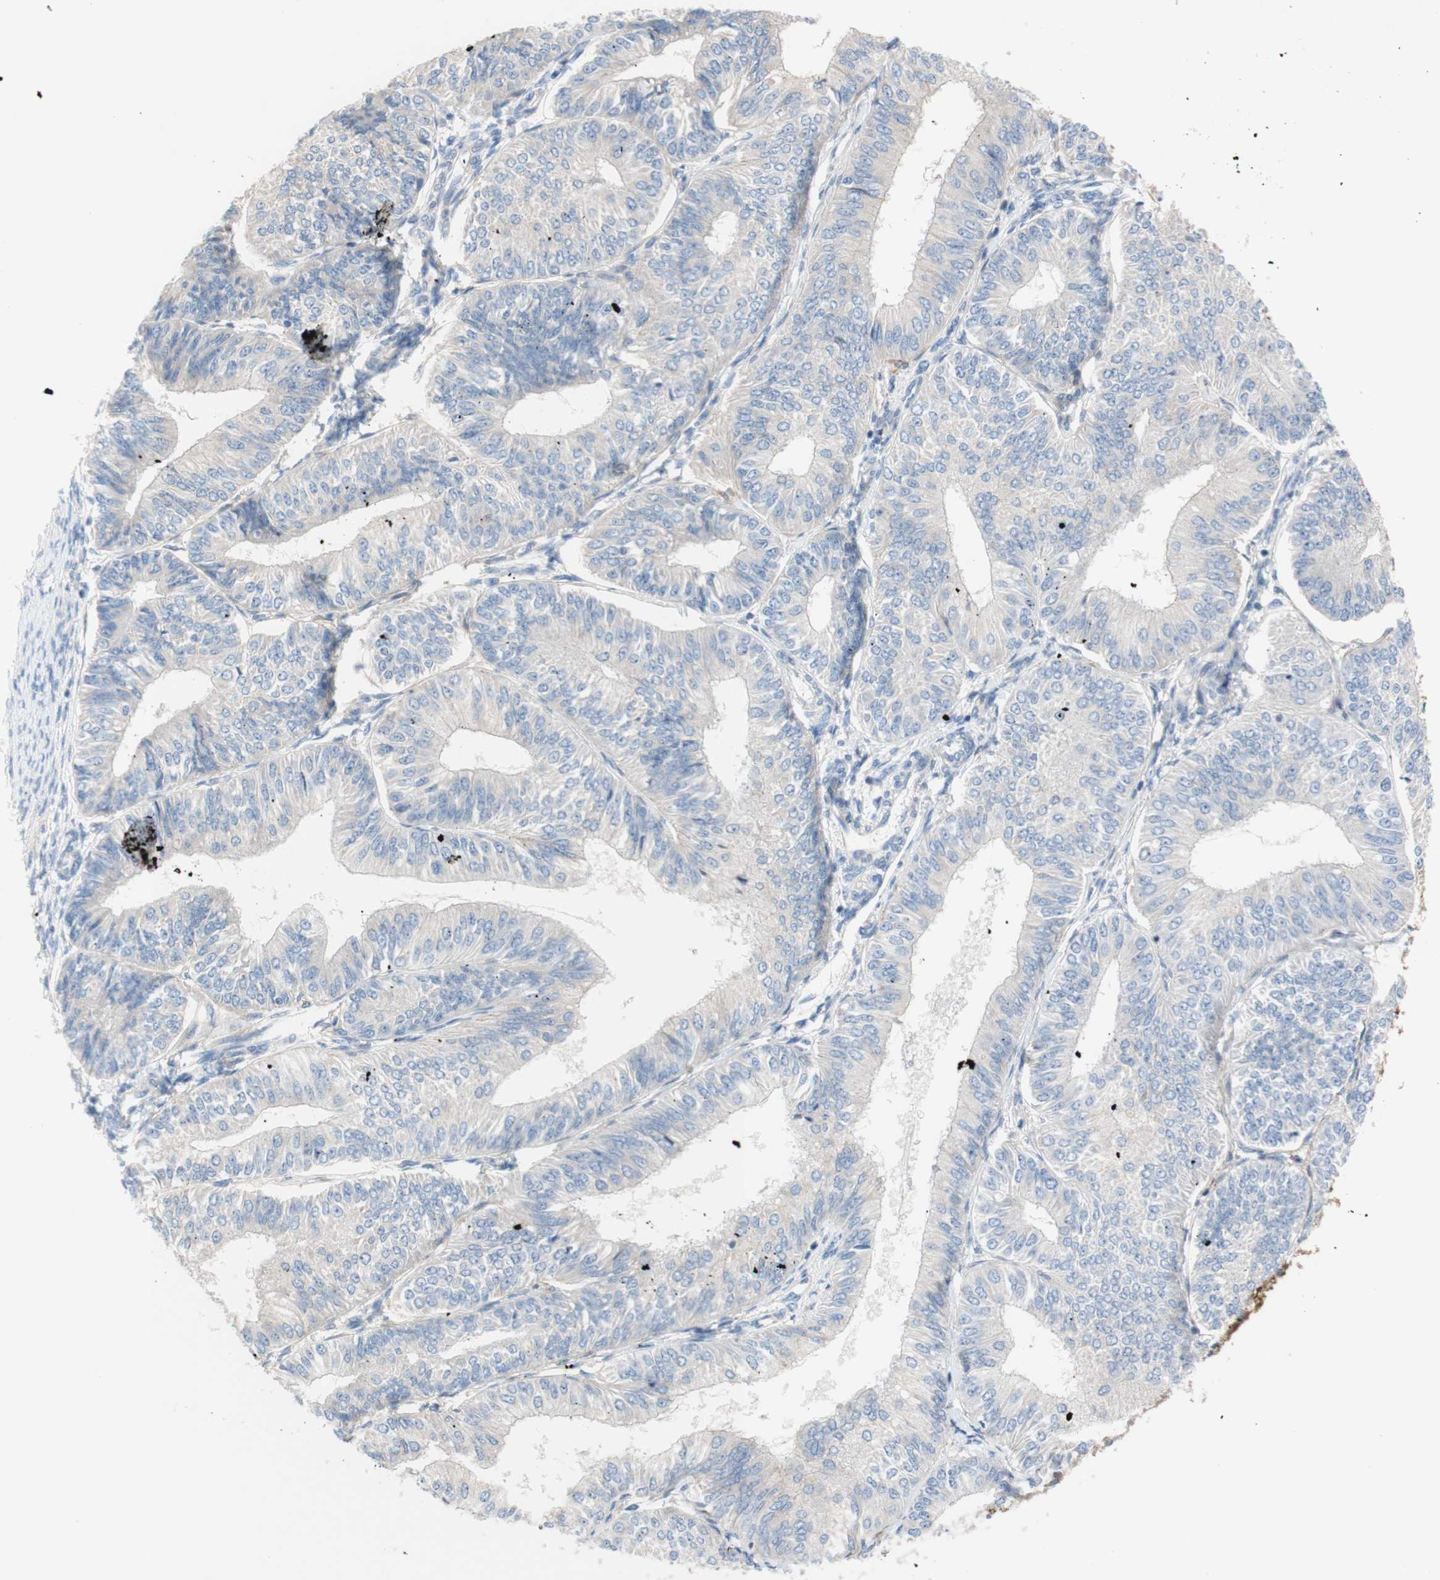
{"staining": {"intensity": "weak", "quantity": ">75%", "location": "cytoplasmic/membranous"}, "tissue": "endometrial cancer", "cell_type": "Tumor cells", "image_type": "cancer", "snomed": [{"axis": "morphology", "description": "Adenocarcinoma, NOS"}, {"axis": "topography", "description": "Endometrium"}], "caption": "The photomicrograph reveals a brown stain indicating the presence of a protein in the cytoplasmic/membranous of tumor cells in adenocarcinoma (endometrial).", "gene": "F3", "patient": {"sex": "female", "age": 58}}